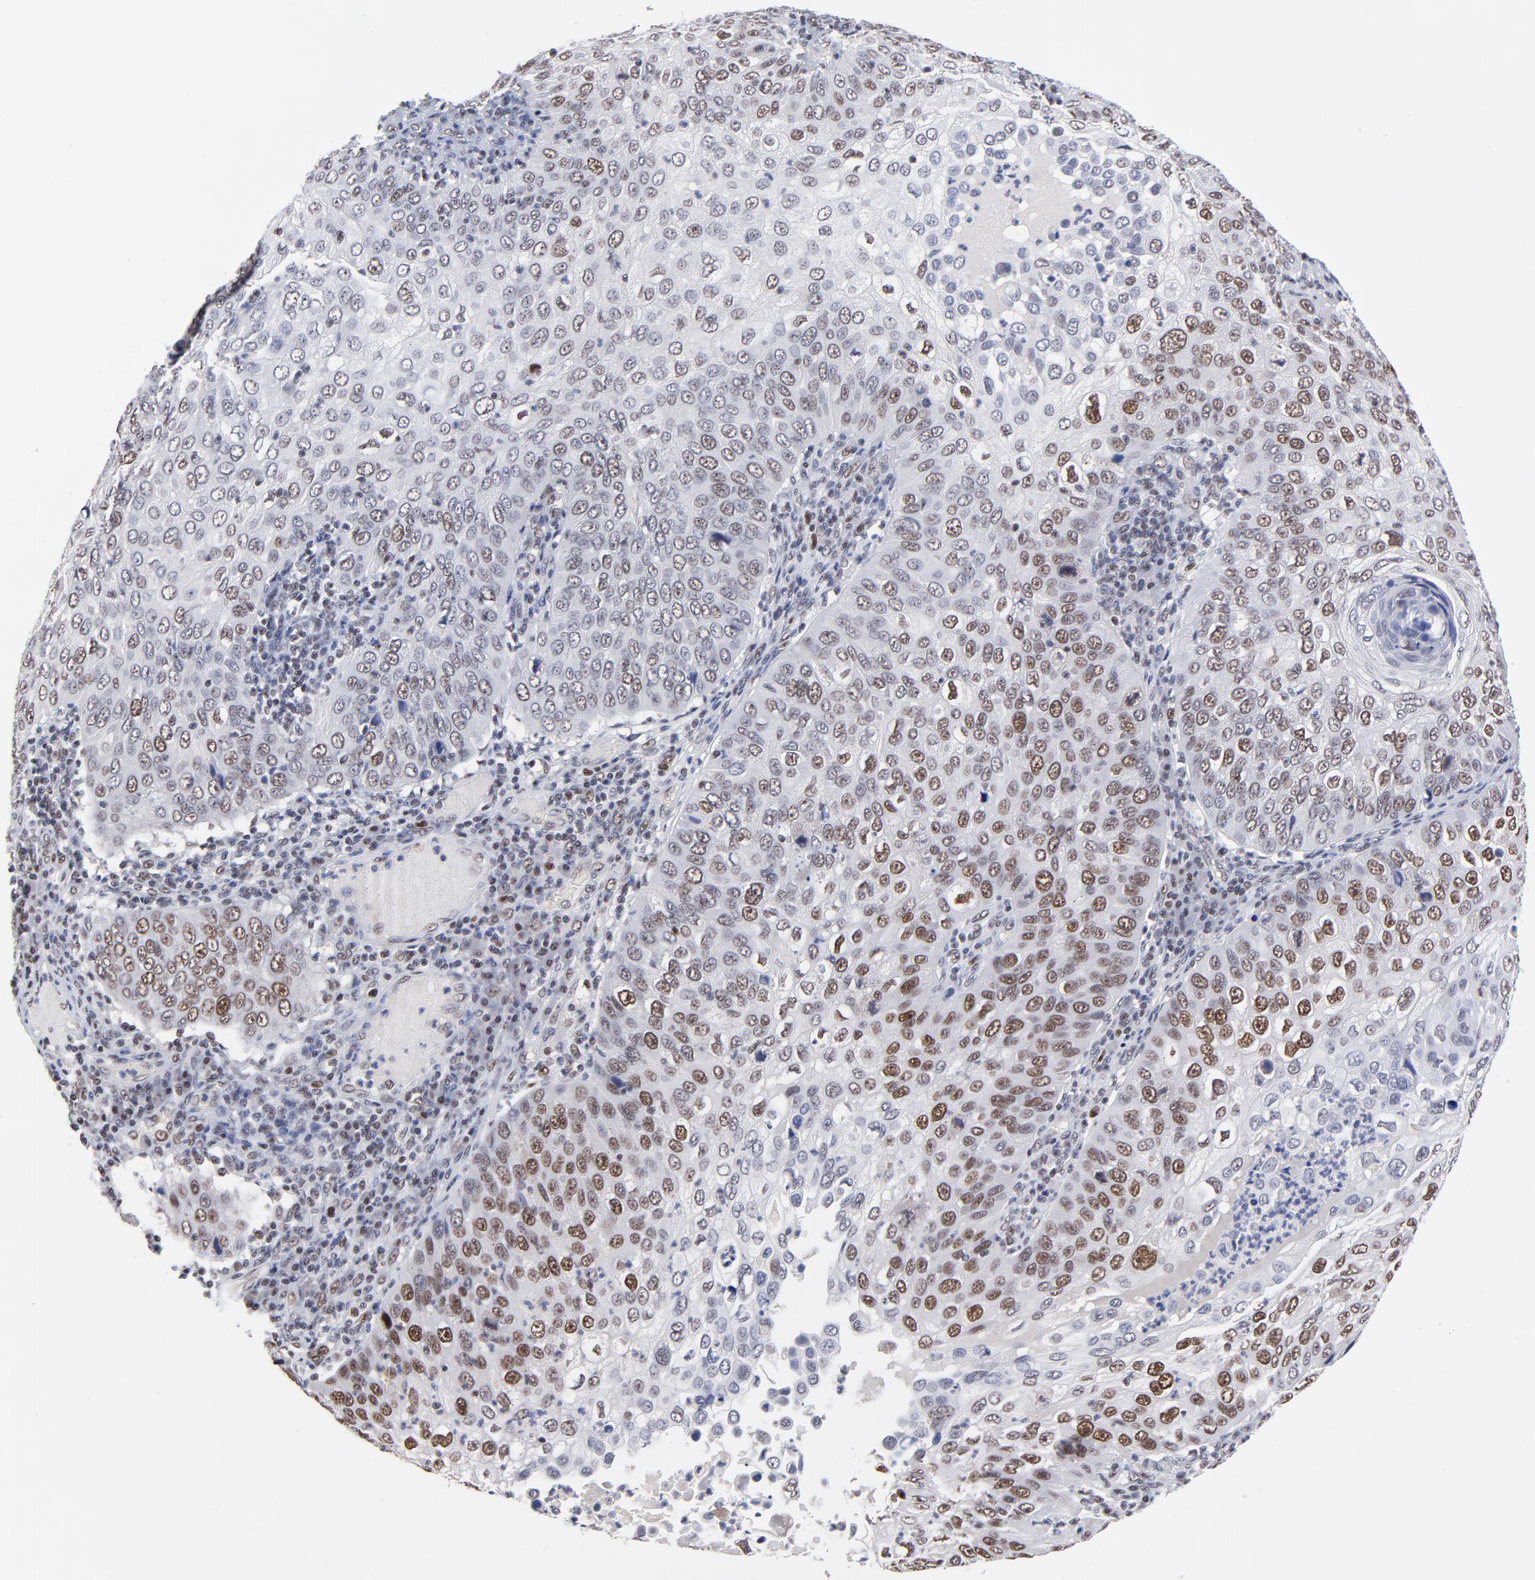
{"staining": {"intensity": "moderate", "quantity": "25%-75%", "location": "nuclear"}, "tissue": "skin cancer", "cell_type": "Tumor cells", "image_type": "cancer", "snomed": [{"axis": "morphology", "description": "Squamous cell carcinoma, NOS"}, {"axis": "topography", "description": "Skin"}], "caption": "This photomicrograph reveals immunohistochemistry staining of skin cancer, with medium moderate nuclear expression in approximately 25%-75% of tumor cells.", "gene": "OGFOD1", "patient": {"sex": "male", "age": 87}}